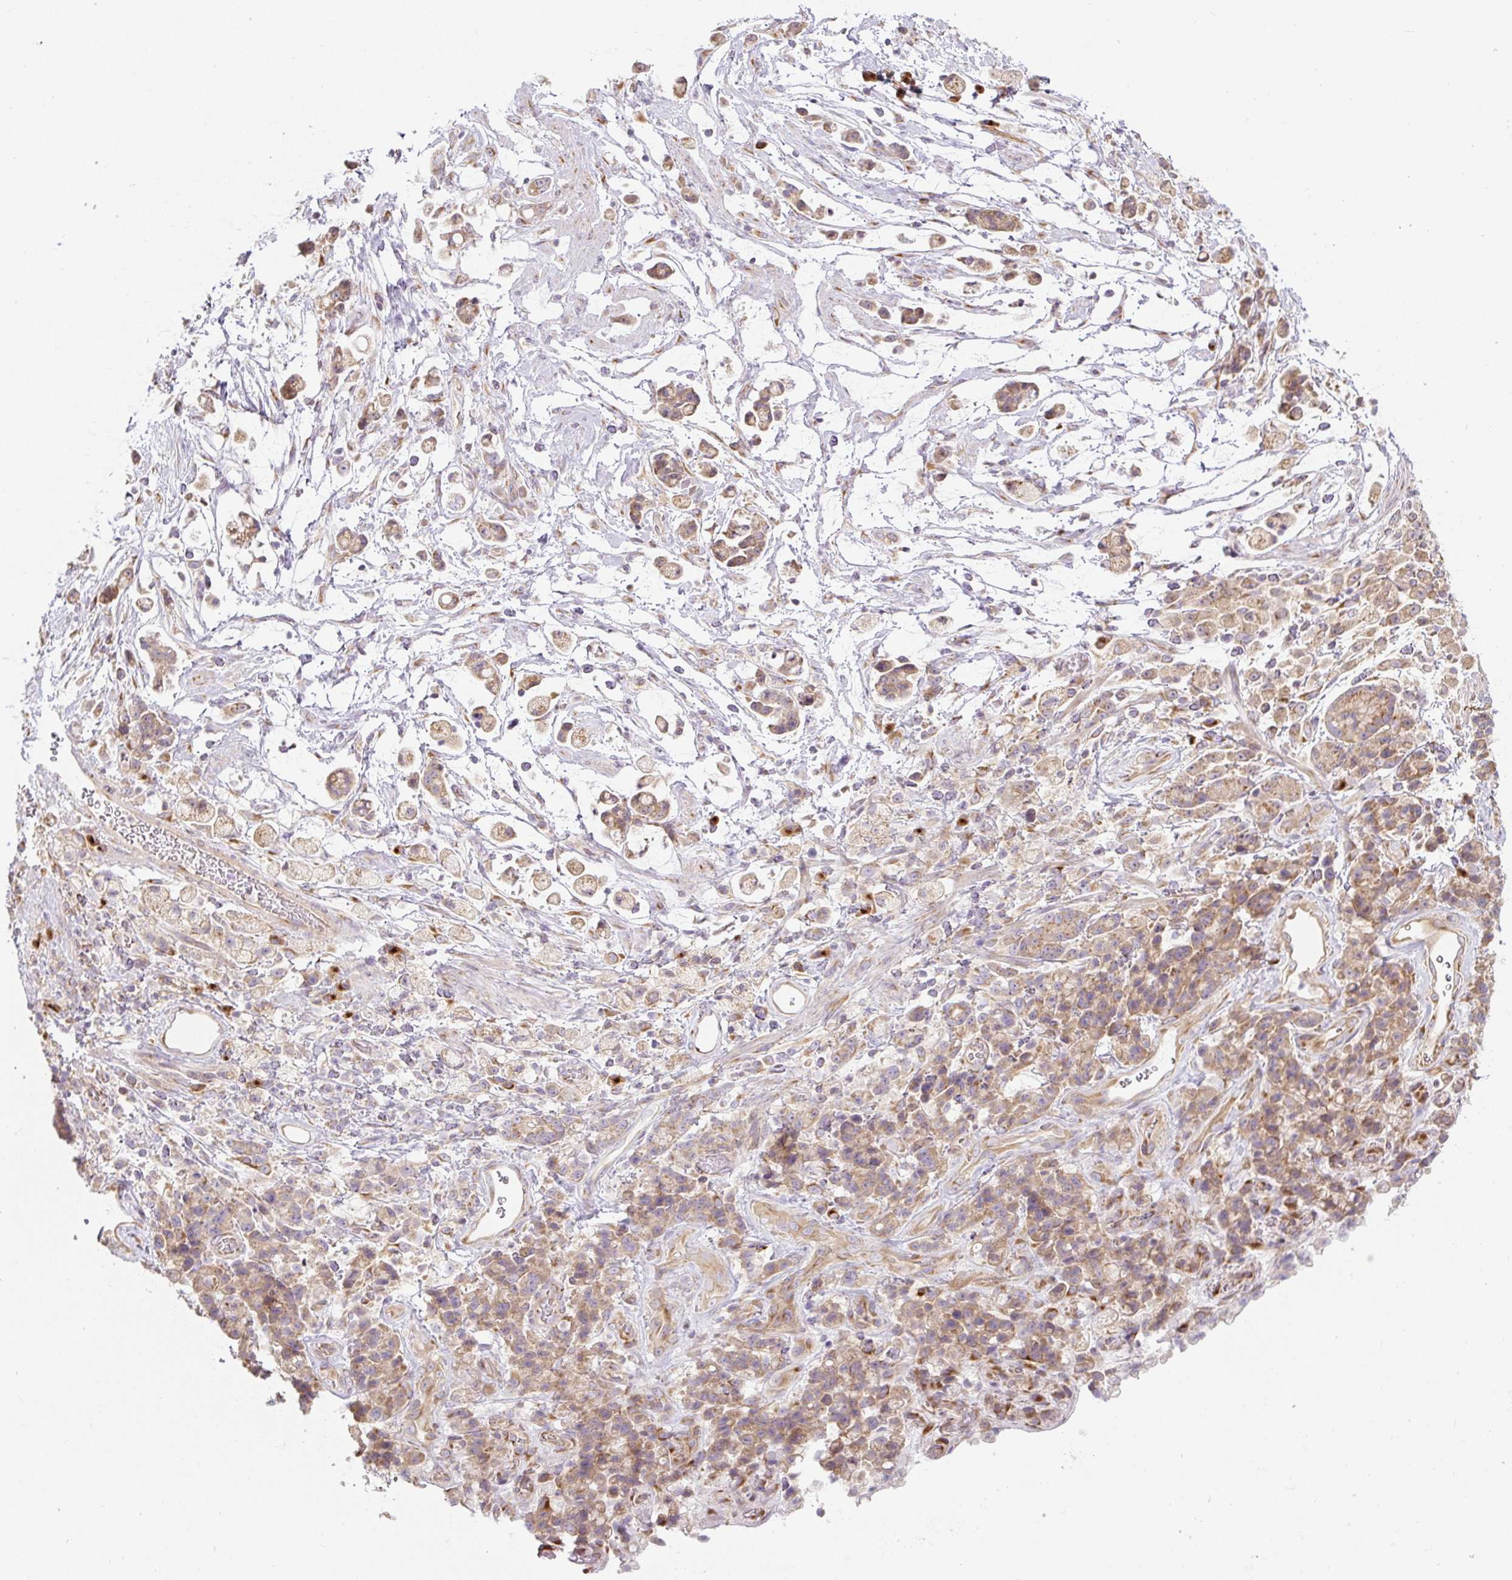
{"staining": {"intensity": "moderate", "quantity": ">75%", "location": "cytoplasmic/membranous"}, "tissue": "stomach cancer", "cell_type": "Tumor cells", "image_type": "cancer", "snomed": [{"axis": "morphology", "description": "Adenocarcinoma, NOS"}, {"axis": "topography", "description": "Stomach"}], "caption": "Protein expression analysis of stomach adenocarcinoma shows moderate cytoplasmic/membranous positivity in approximately >75% of tumor cells. (brown staining indicates protein expression, while blue staining denotes nuclei).", "gene": "MLX", "patient": {"sex": "female", "age": 60}}